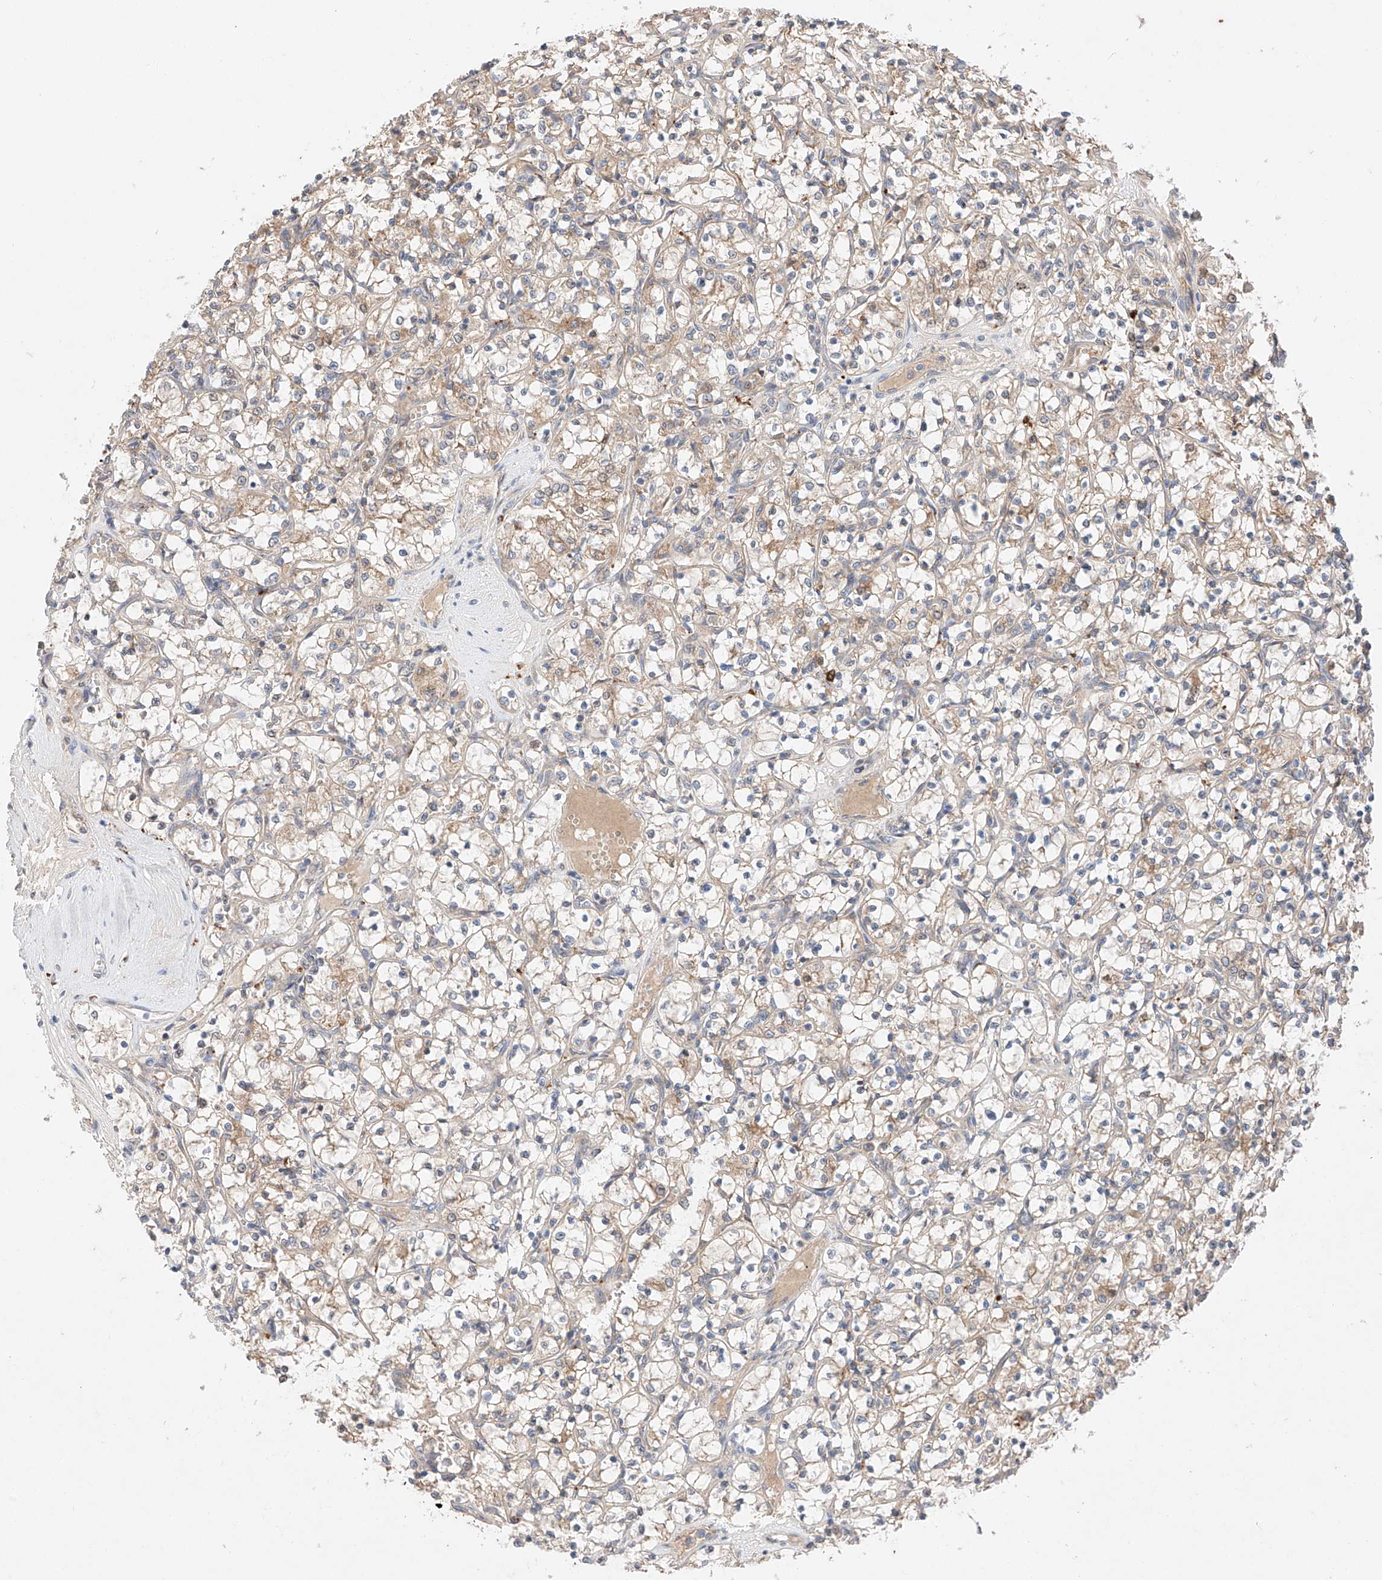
{"staining": {"intensity": "weak", "quantity": ">75%", "location": "cytoplasmic/membranous"}, "tissue": "renal cancer", "cell_type": "Tumor cells", "image_type": "cancer", "snomed": [{"axis": "morphology", "description": "Adenocarcinoma, NOS"}, {"axis": "topography", "description": "Kidney"}], "caption": "Immunohistochemical staining of human renal adenocarcinoma shows low levels of weak cytoplasmic/membranous protein expression in approximately >75% of tumor cells.", "gene": "GCNT1", "patient": {"sex": "female", "age": 69}}